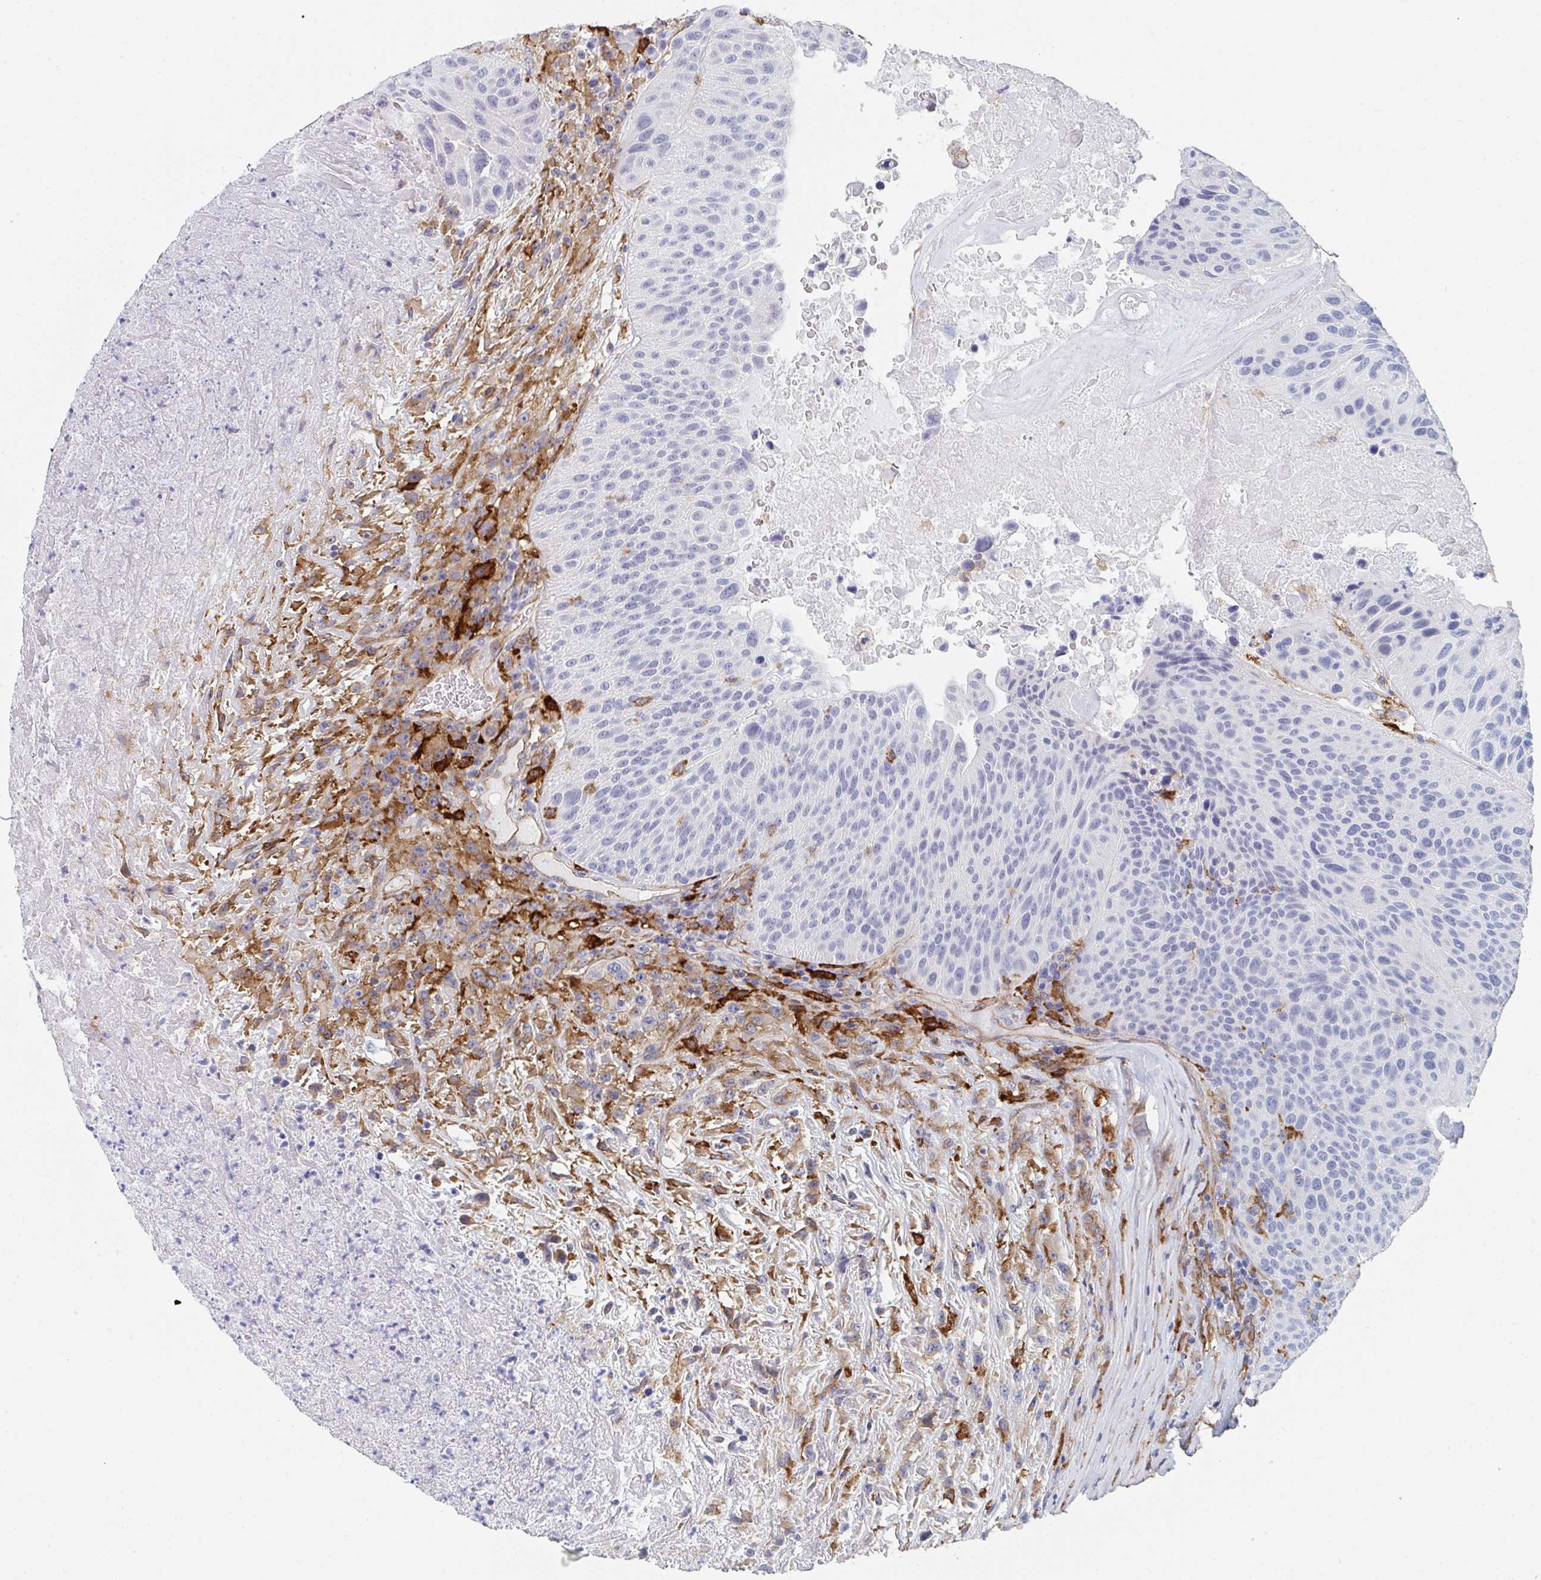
{"staining": {"intensity": "negative", "quantity": "none", "location": "none"}, "tissue": "urothelial cancer", "cell_type": "Tumor cells", "image_type": "cancer", "snomed": [{"axis": "morphology", "description": "Urothelial carcinoma, High grade"}, {"axis": "topography", "description": "Urinary bladder"}], "caption": "Human urothelial carcinoma (high-grade) stained for a protein using immunohistochemistry (IHC) displays no staining in tumor cells.", "gene": "DAB2", "patient": {"sex": "male", "age": 66}}